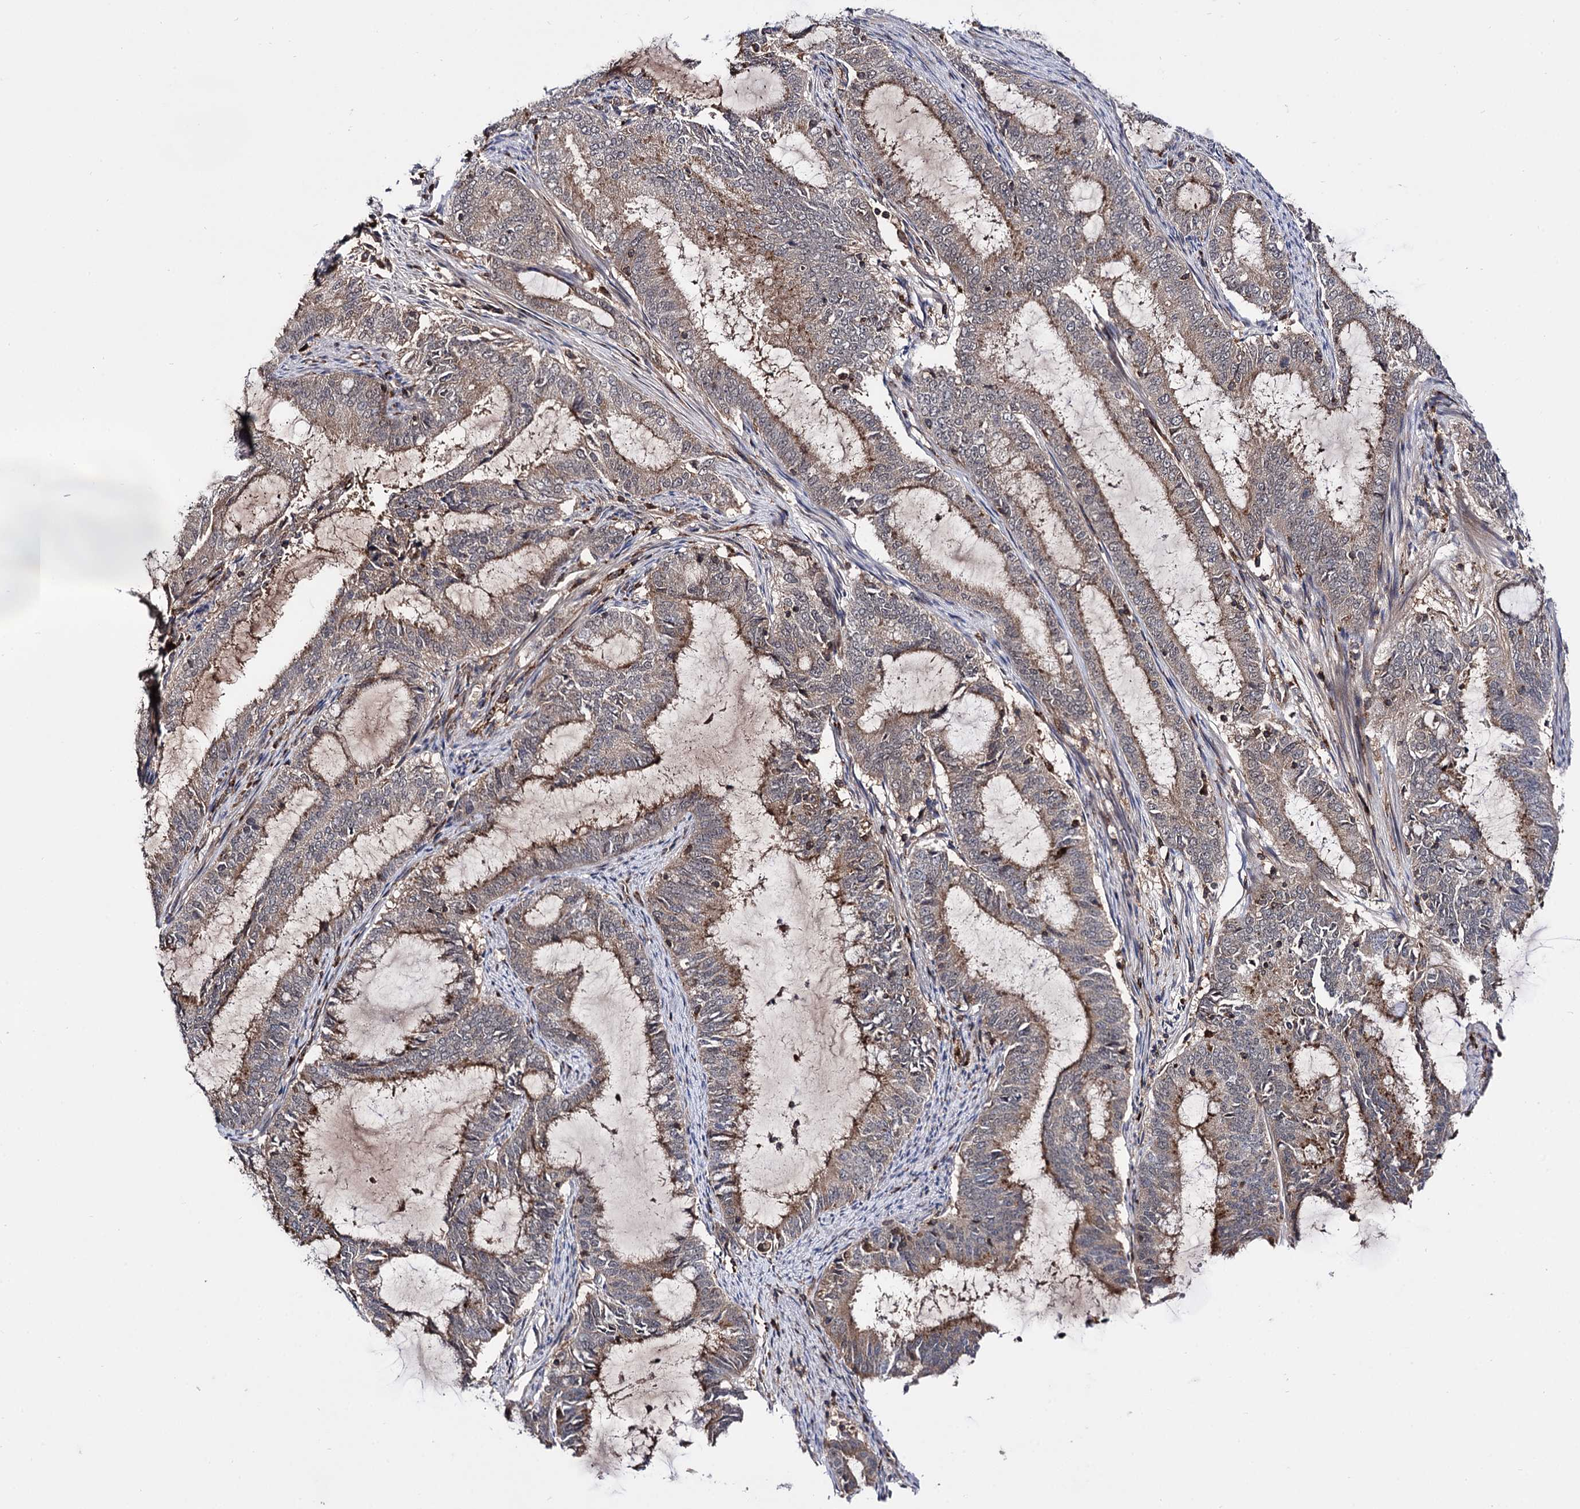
{"staining": {"intensity": "moderate", "quantity": "25%-75%", "location": "cytoplasmic/membranous"}, "tissue": "endometrial cancer", "cell_type": "Tumor cells", "image_type": "cancer", "snomed": [{"axis": "morphology", "description": "Adenocarcinoma, NOS"}, {"axis": "topography", "description": "Endometrium"}], "caption": "Protein staining of adenocarcinoma (endometrial) tissue exhibits moderate cytoplasmic/membranous positivity in about 25%-75% of tumor cells. The staining was performed using DAB (3,3'-diaminobenzidine) to visualize the protein expression in brown, while the nuclei were stained in blue with hematoxylin (Magnification: 20x).", "gene": "MICAL2", "patient": {"sex": "female", "age": 51}}